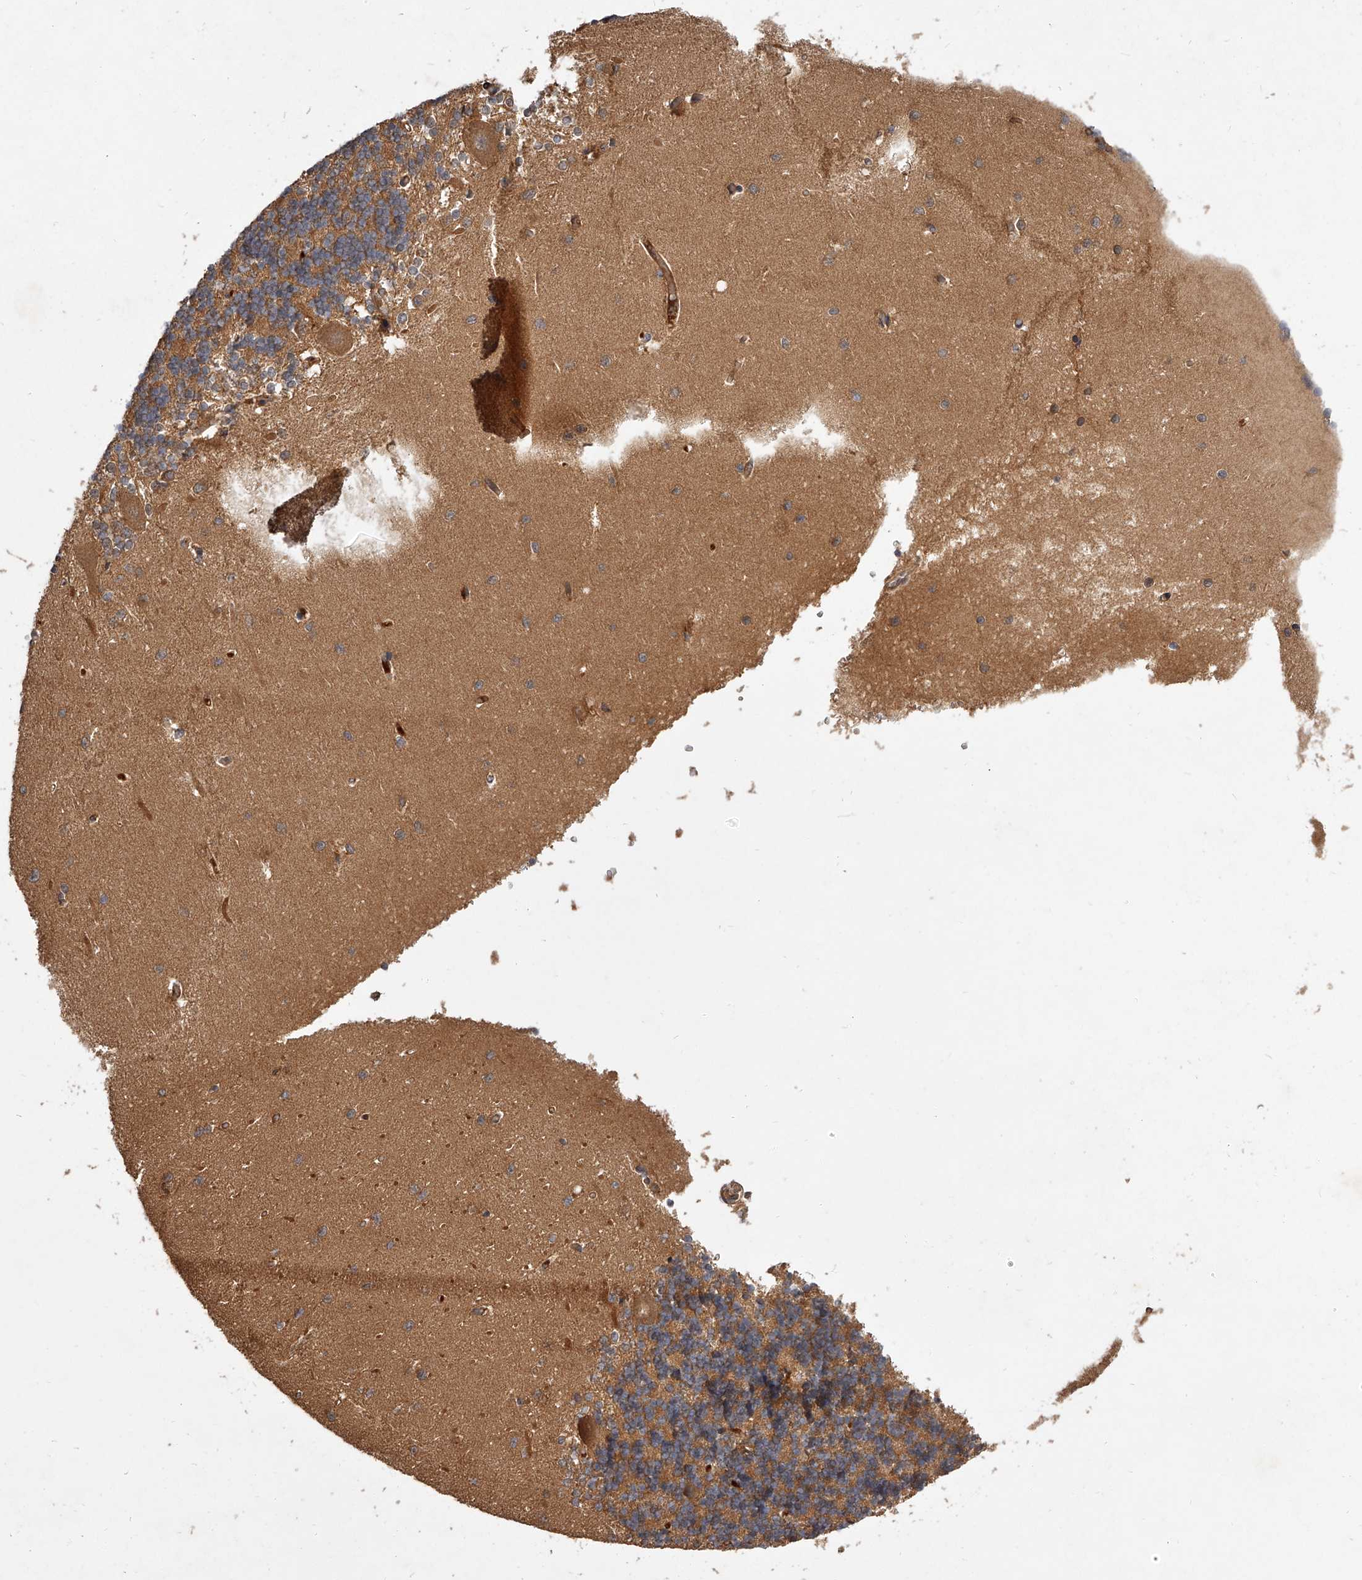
{"staining": {"intensity": "moderate", "quantity": ">75%", "location": "cytoplasmic/membranous"}, "tissue": "cerebellum", "cell_type": "Cells in granular layer", "image_type": "normal", "snomed": [{"axis": "morphology", "description": "Normal tissue, NOS"}, {"axis": "topography", "description": "Cerebellum"}], "caption": "Moderate cytoplasmic/membranous staining is present in about >75% of cells in granular layer in unremarkable cerebellum.", "gene": "CRYZL1", "patient": {"sex": "male", "age": 37}}